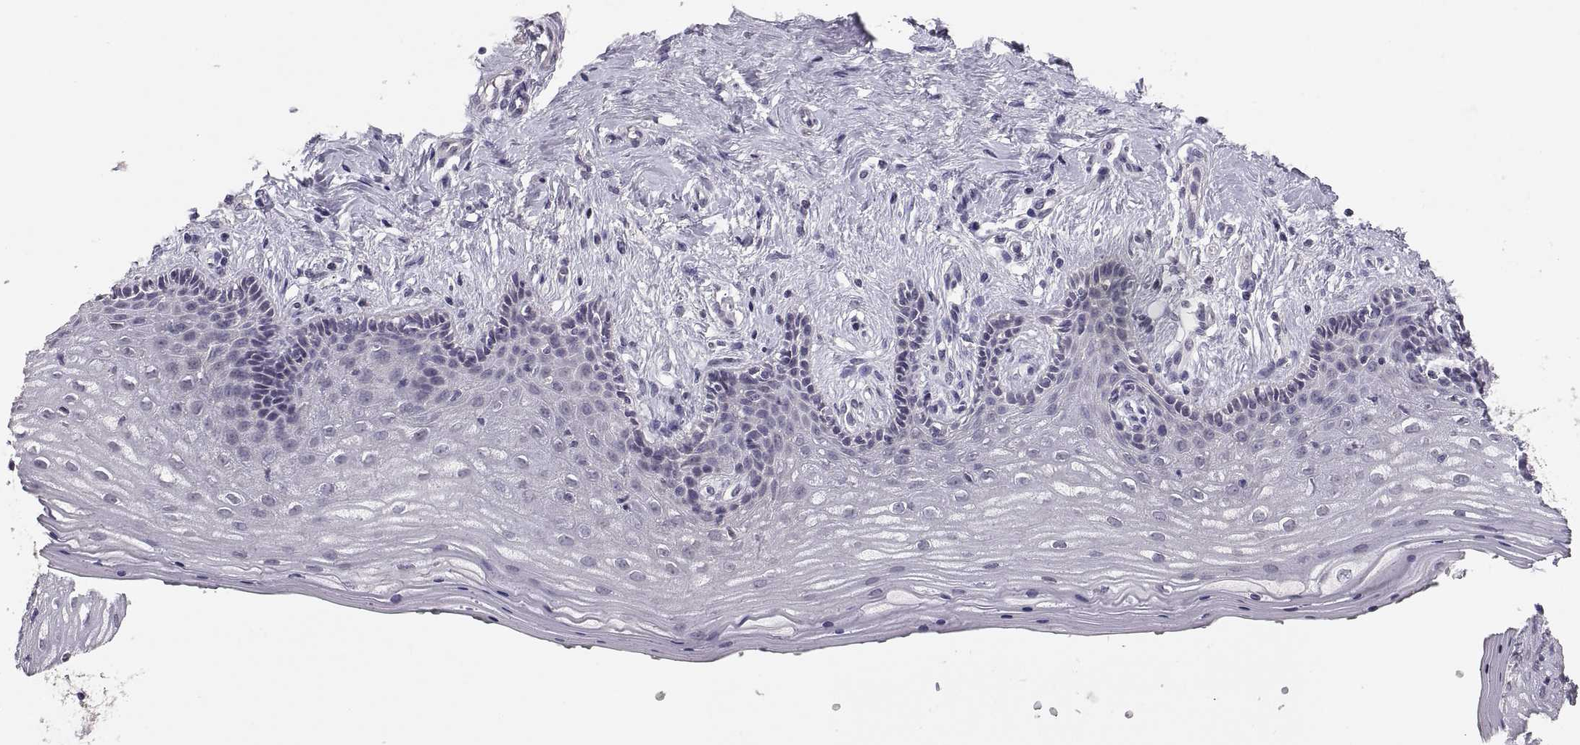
{"staining": {"intensity": "negative", "quantity": "none", "location": "none"}, "tissue": "vagina", "cell_type": "Squamous epithelial cells", "image_type": "normal", "snomed": [{"axis": "morphology", "description": "Normal tissue, NOS"}, {"axis": "topography", "description": "Vagina"}], "caption": "Immunohistochemistry micrograph of unremarkable vagina: human vagina stained with DAB exhibits no significant protein staining in squamous epithelial cells.", "gene": "PAX2", "patient": {"sex": "female", "age": 45}}